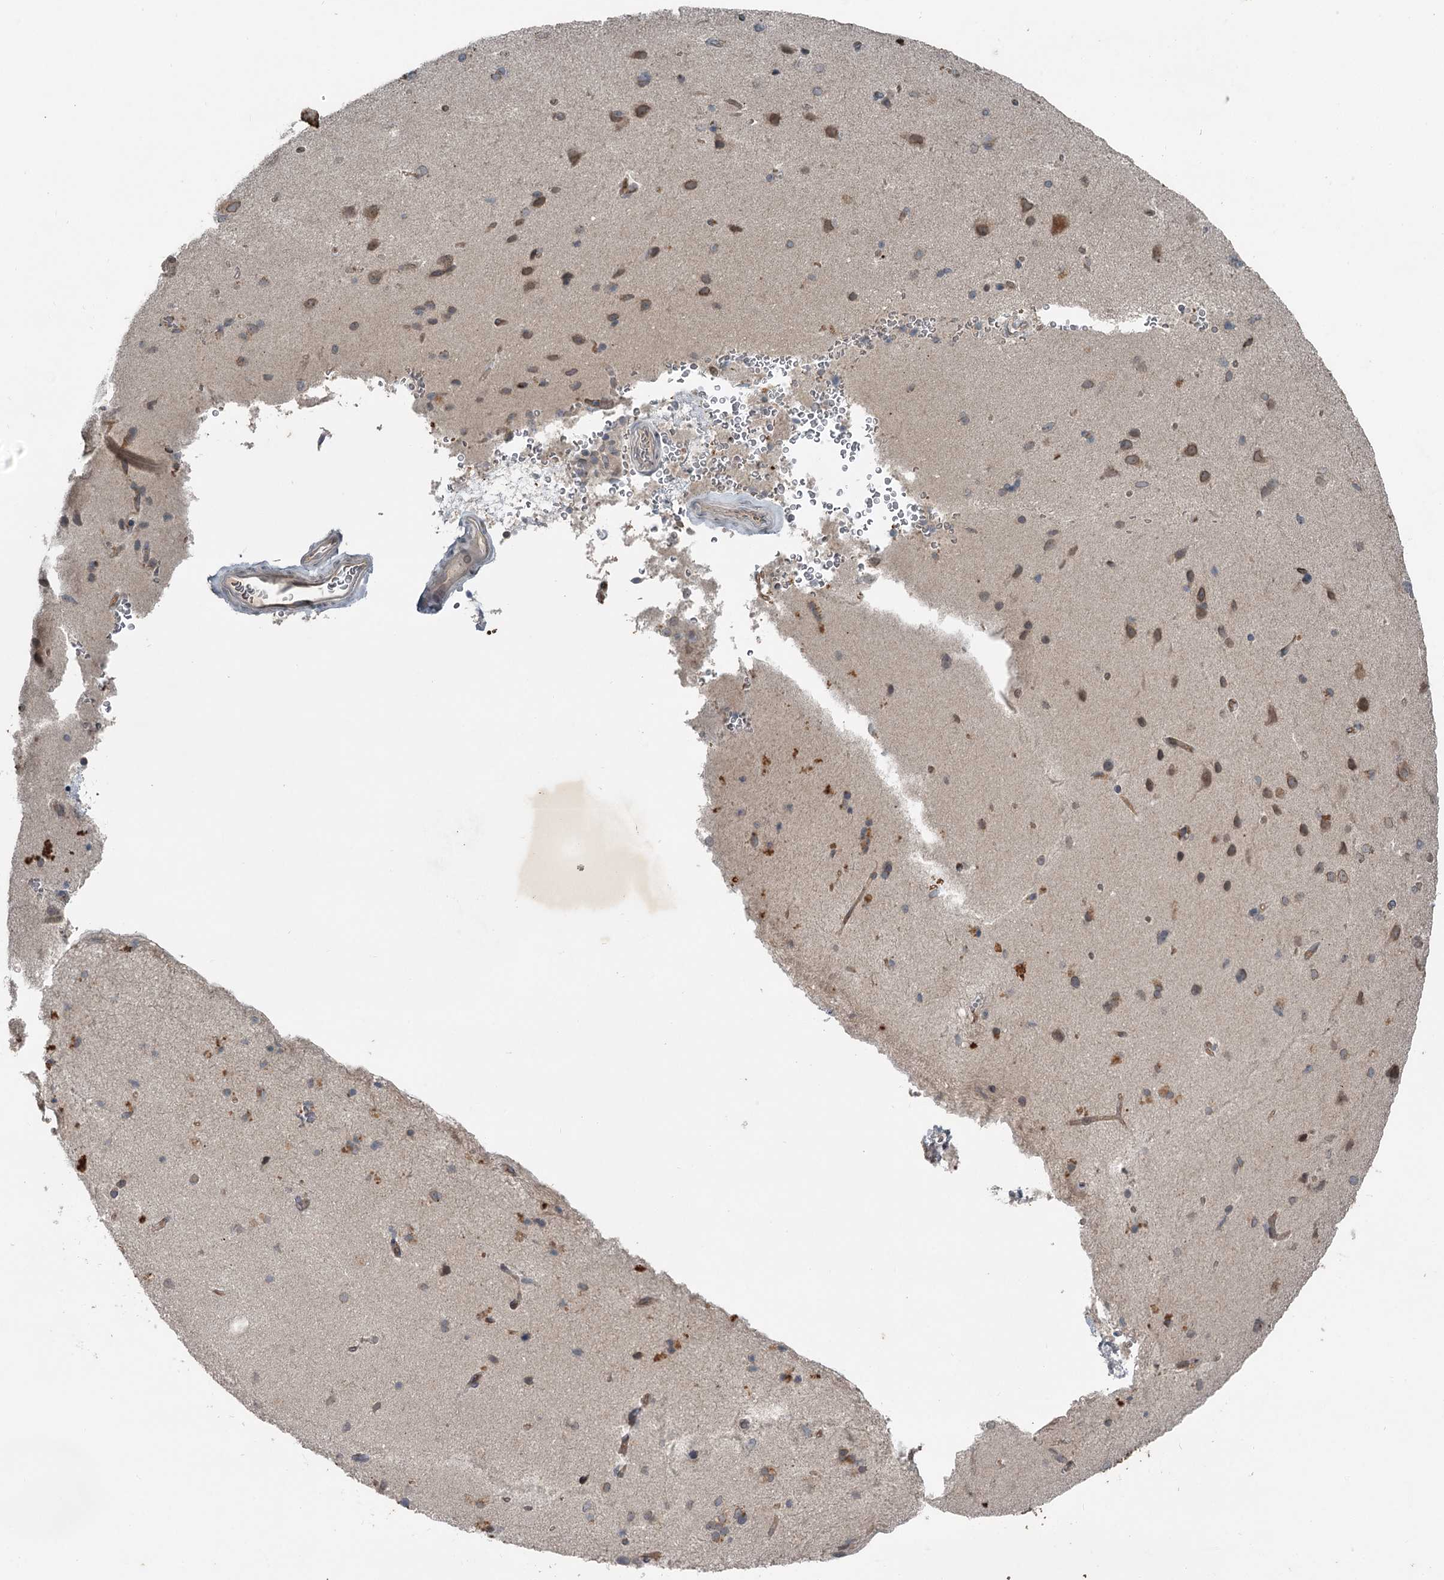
{"staining": {"intensity": "moderate", "quantity": ">75%", "location": "cytoplasmic/membranous"}, "tissue": "cerebral cortex", "cell_type": "Endothelial cells", "image_type": "normal", "snomed": [{"axis": "morphology", "description": "Normal tissue, NOS"}, {"axis": "topography", "description": "Cerebral cortex"}], "caption": "DAB (3,3'-diaminobenzidine) immunohistochemical staining of benign human cerebral cortex exhibits moderate cytoplasmic/membranous protein expression in approximately >75% of endothelial cells.", "gene": "SLC39A8", "patient": {"sex": "male", "age": 62}}